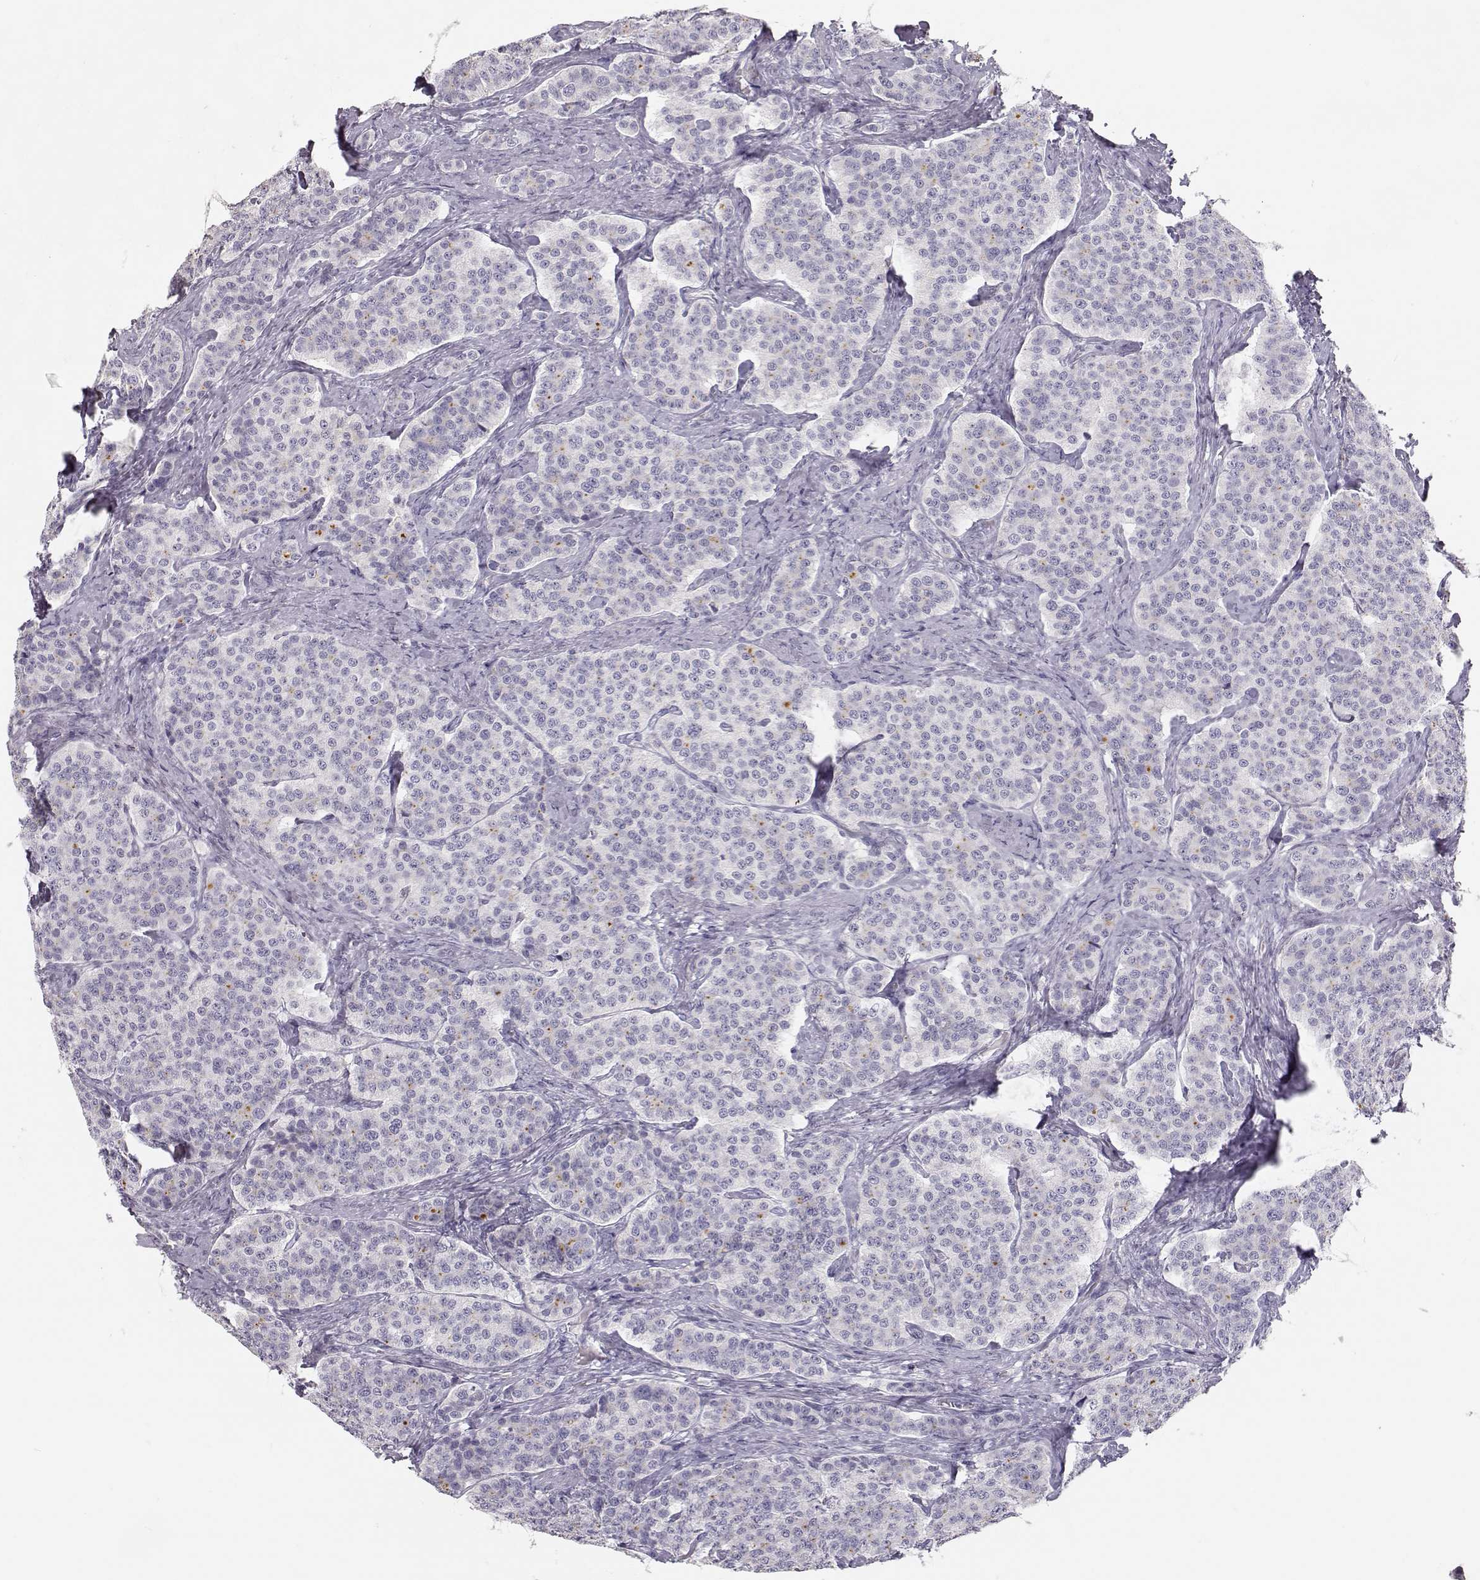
{"staining": {"intensity": "negative", "quantity": "none", "location": "none"}, "tissue": "carcinoid", "cell_type": "Tumor cells", "image_type": "cancer", "snomed": [{"axis": "morphology", "description": "Carcinoid, malignant, NOS"}, {"axis": "topography", "description": "Small intestine"}], "caption": "IHC micrograph of neoplastic tissue: carcinoid stained with DAB (3,3'-diaminobenzidine) exhibits no significant protein positivity in tumor cells.", "gene": "LEPR", "patient": {"sex": "female", "age": 58}}